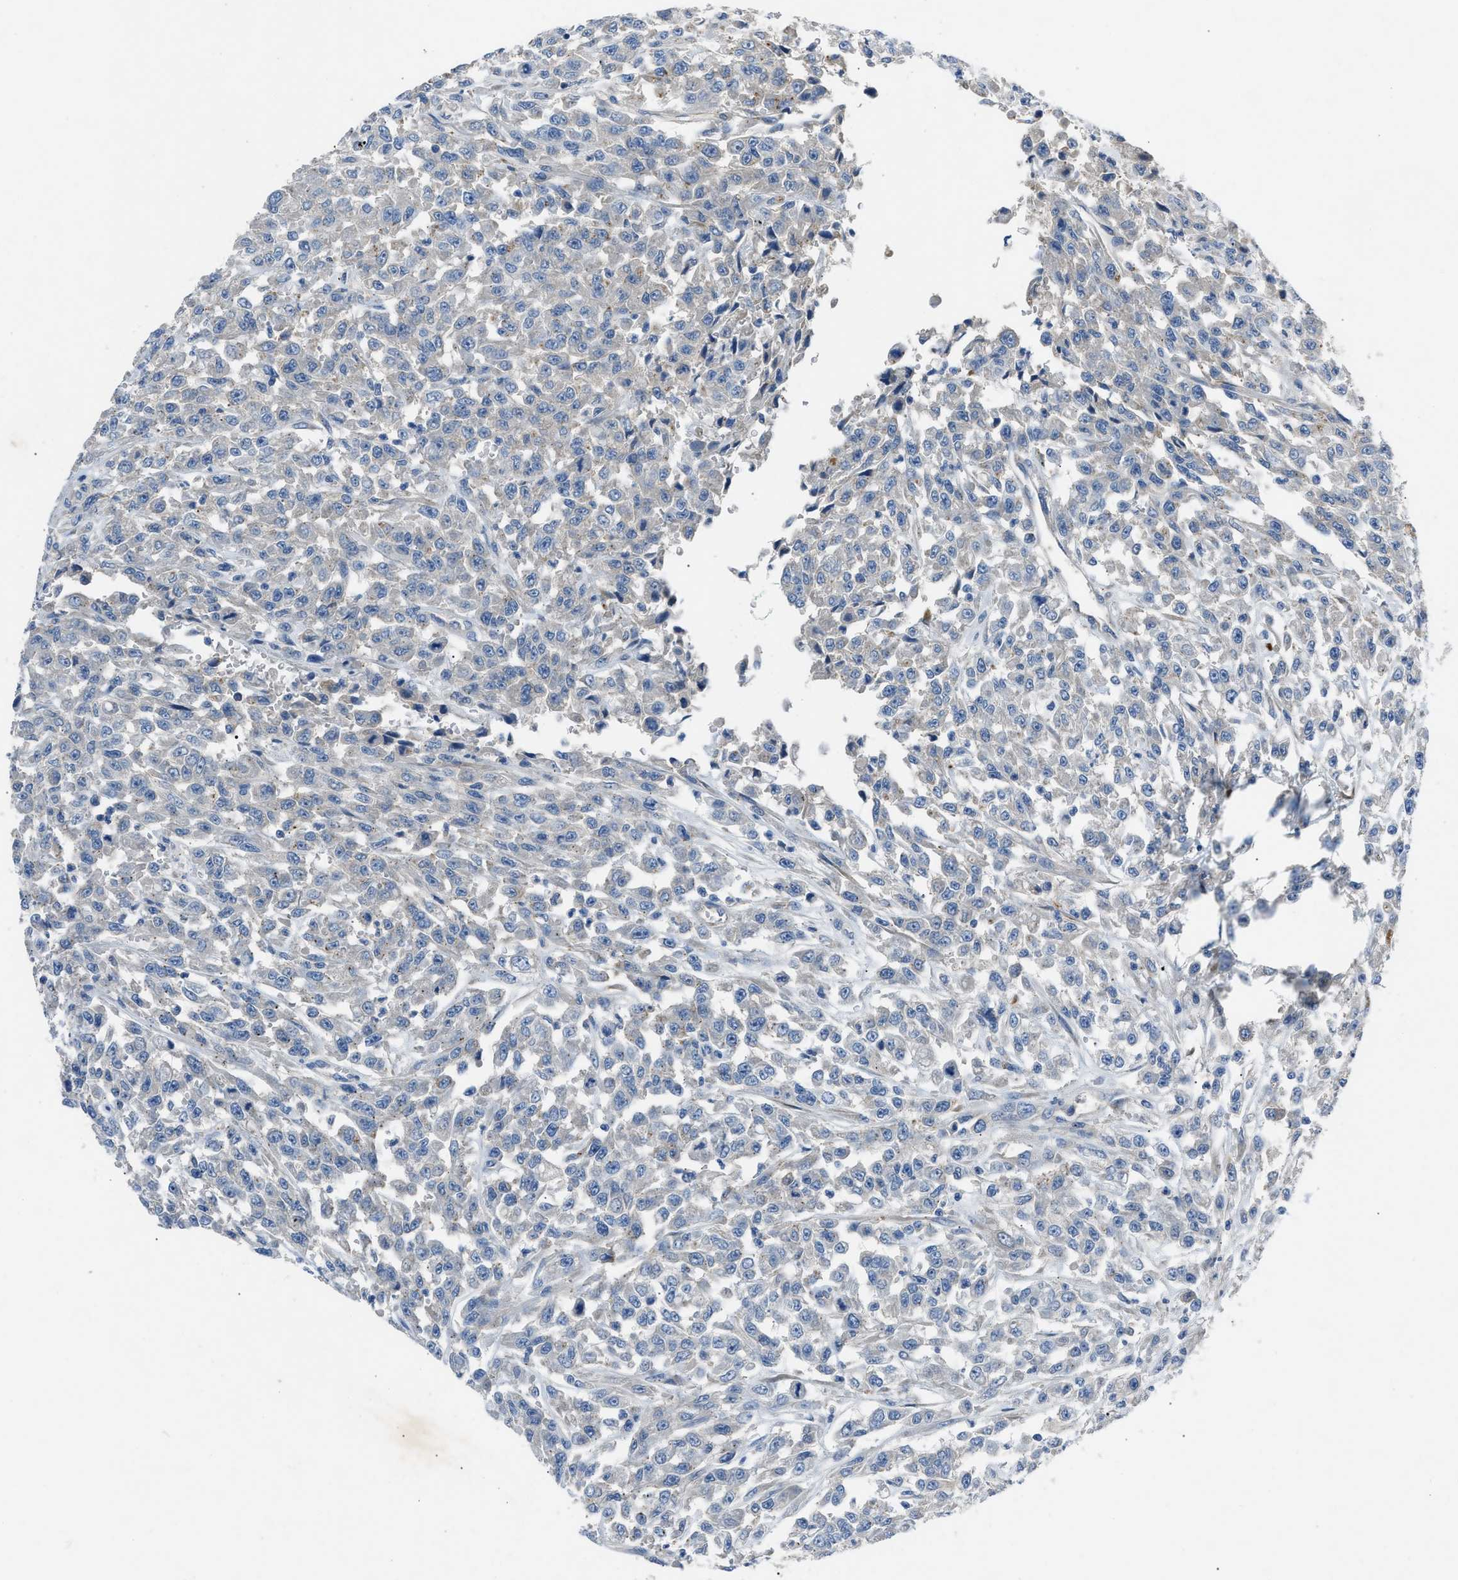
{"staining": {"intensity": "negative", "quantity": "none", "location": "none"}, "tissue": "urothelial cancer", "cell_type": "Tumor cells", "image_type": "cancer", "snomed": [{"axis": "morphology", "description": "Urothelial carcinoma, High grade"}, {"axis": "topography", "description": "Urinary bladder"}], "caption": "High power microscopy image of an immunohistochemistry (IHC) micrograph of urothelial carcinoma (high-grade), revealing no significant expression in tumor cells. (DAB (3,3'-diaminobenzidine) immunohistochemistry with hematoxylin counter stain).", "gene": "DNAAF5", "patient": {"sex": "male", "age": 46}}